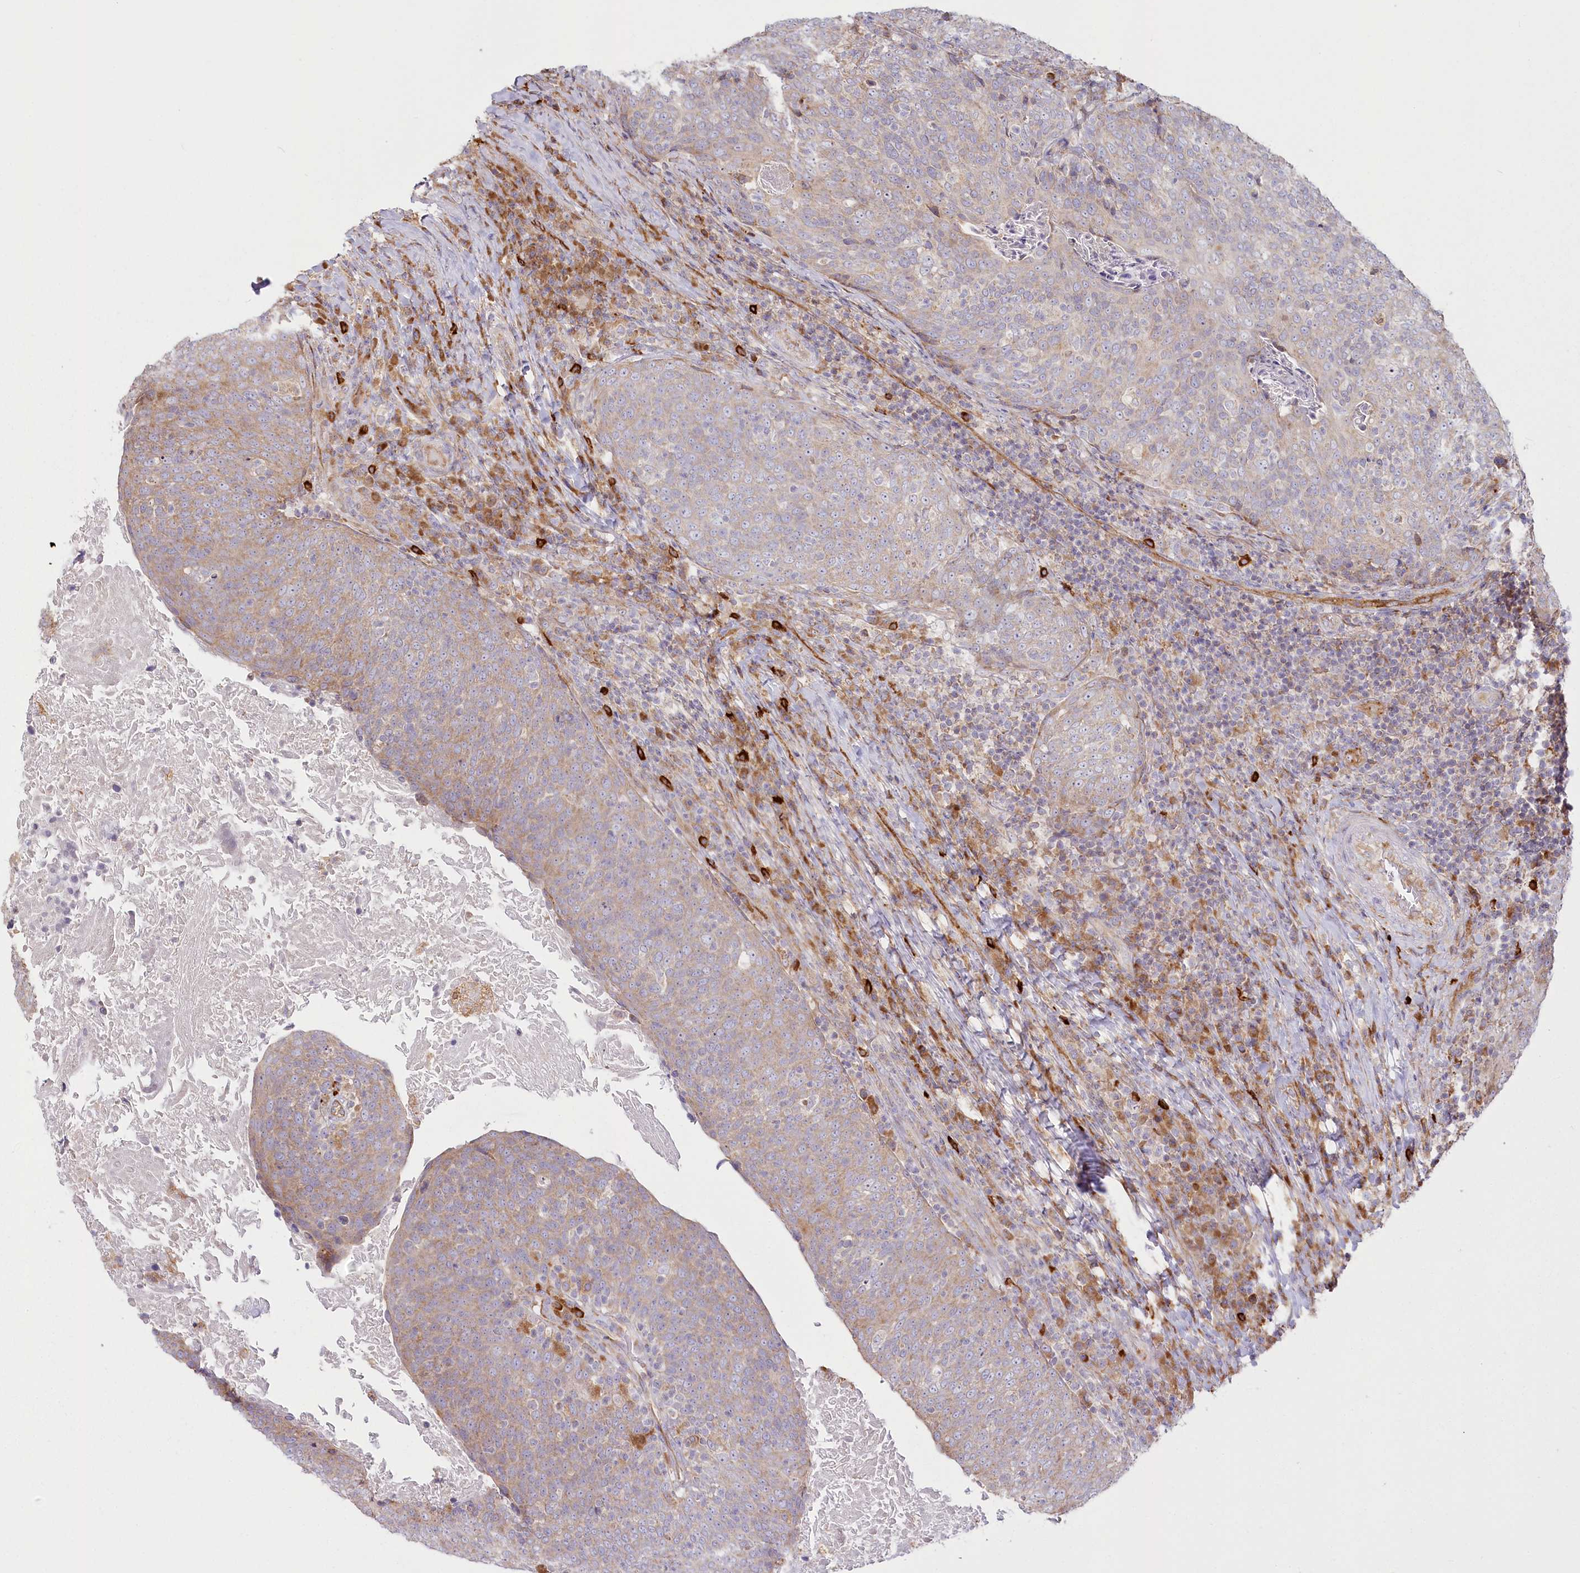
{"staining": {"intensity": "weak", "quantity": "<25%", "location": "cytoplasmic/membranous"}, "tissue": "head and neck cancer", "cell_type": "Tumor cells", "image_type": "cancer", "snomed": [{"axis": "morphology", "description": "Squamous cell carcinoma, NOS"}, {"axis": "morphology", "description": "Squamous cell carcinoma, metastatic, NOS"}, {"axis": "topography", "description": "Lymph node"}, {"axis": "topography", "description": "Head-Neck"}], "caption": "An immunohistochemistry (IHC) image of head and neck cancer is shown. There is no staining in tumor cells of head and neck cancer.", "gene": "HARS2", "patient": {"sex": "male", "age": 62}}